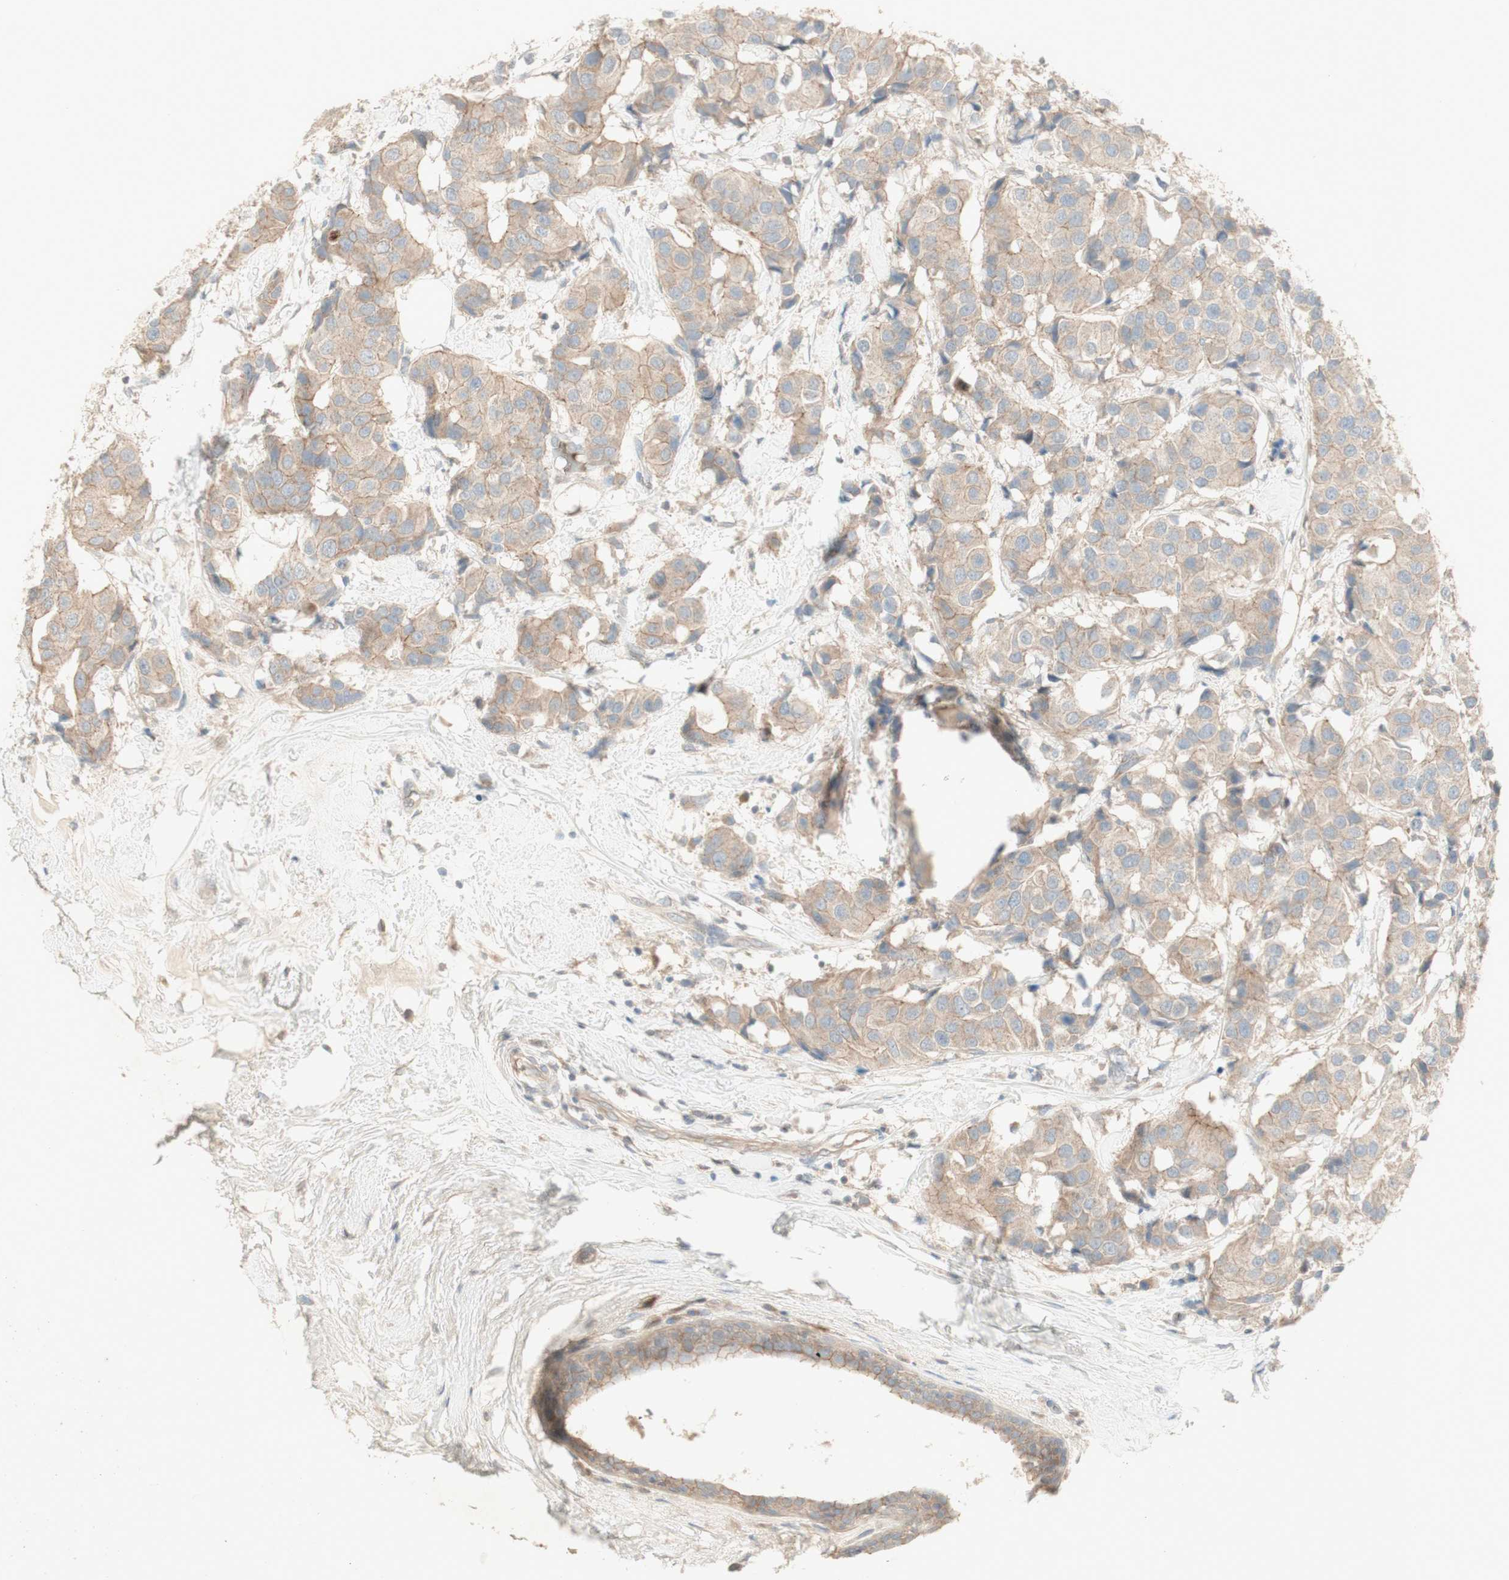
{"staining": {"intensity": "weak", "quantity": ">75%", "location": "cytoplasmic/membranous"}, "tissue": "breast cancer", "cell_type": "Tumor cells", "image_type": "cancer", "snomed": [{"axis": "morphology", "description": "Normal tissue, NOS"}, {"axis": "morphology", "description": "Duct carcinoma"}, {"axis": "topography", "description": "Breast"}], "caption": "Breast cancer tissue demonstrates weak cytoplasmic/membranous positivity in approximately >75% of tumor cells, visualized by immunohistochemistry.", "gene": "PTGER4", "patient": {"sex": "female", "age": 39}}